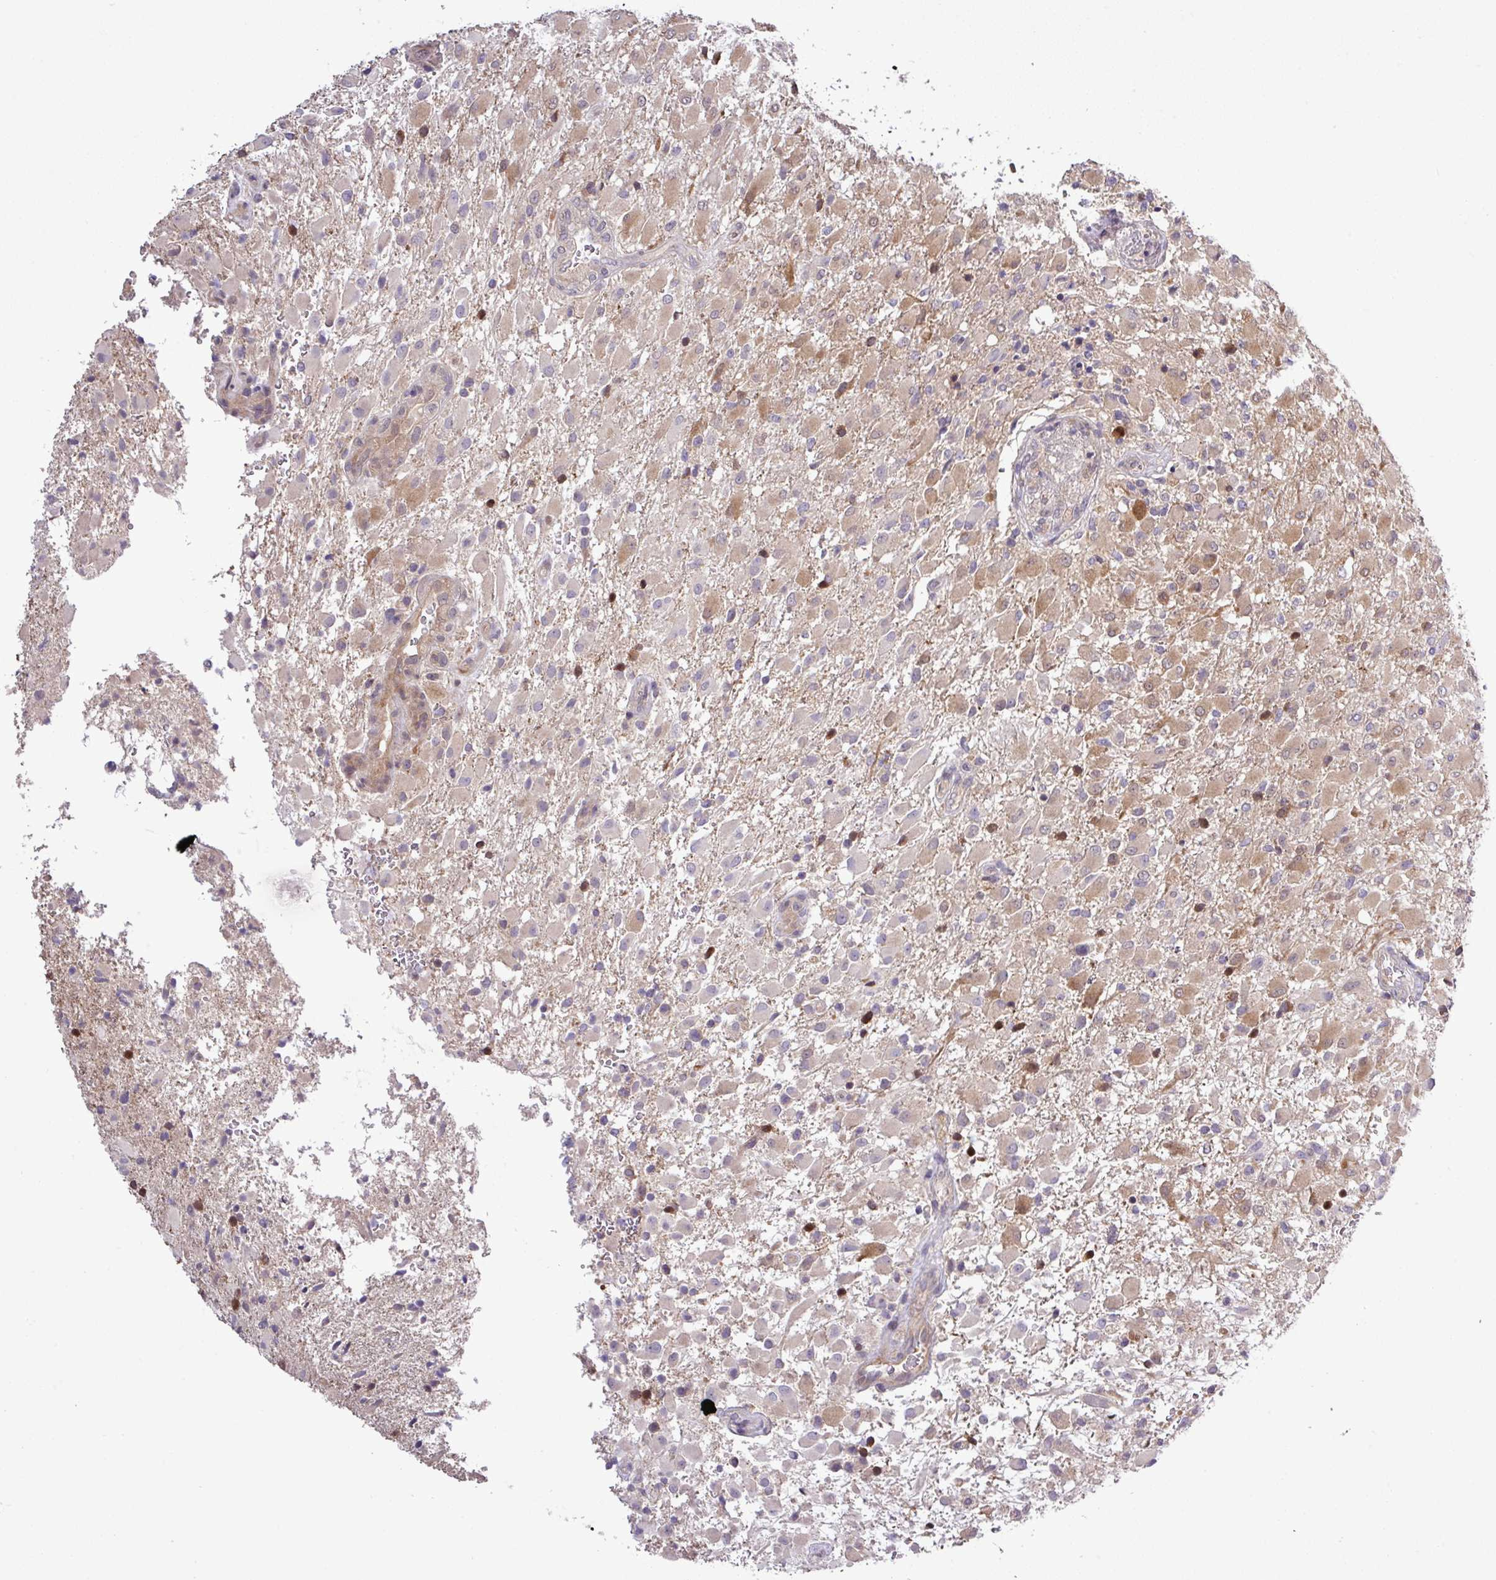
{"staining": {"intensity": "moderate", "quantity": "<25%", "location": "cytoplasmic/membranous,nuclear"}, "tissue": "glioma", "cell_type": "Tumor cells", "image_type": "cancer", "snomed": [{"axis": "morphology", "description": "Glioma, malignant, Low grade"}, {"axis": "topography", "description": "Brain"}], "caption": "A high-resolution micrograph shows immunohistochemistry staining of malignant glioma (low-grade), which demonstrates moderate cytoplasmic/membranous and nuclear expression in approximately <25% of tumor cells.", "gene": "CARHSP1", "patient": {"sex": "male", "age": 65}}